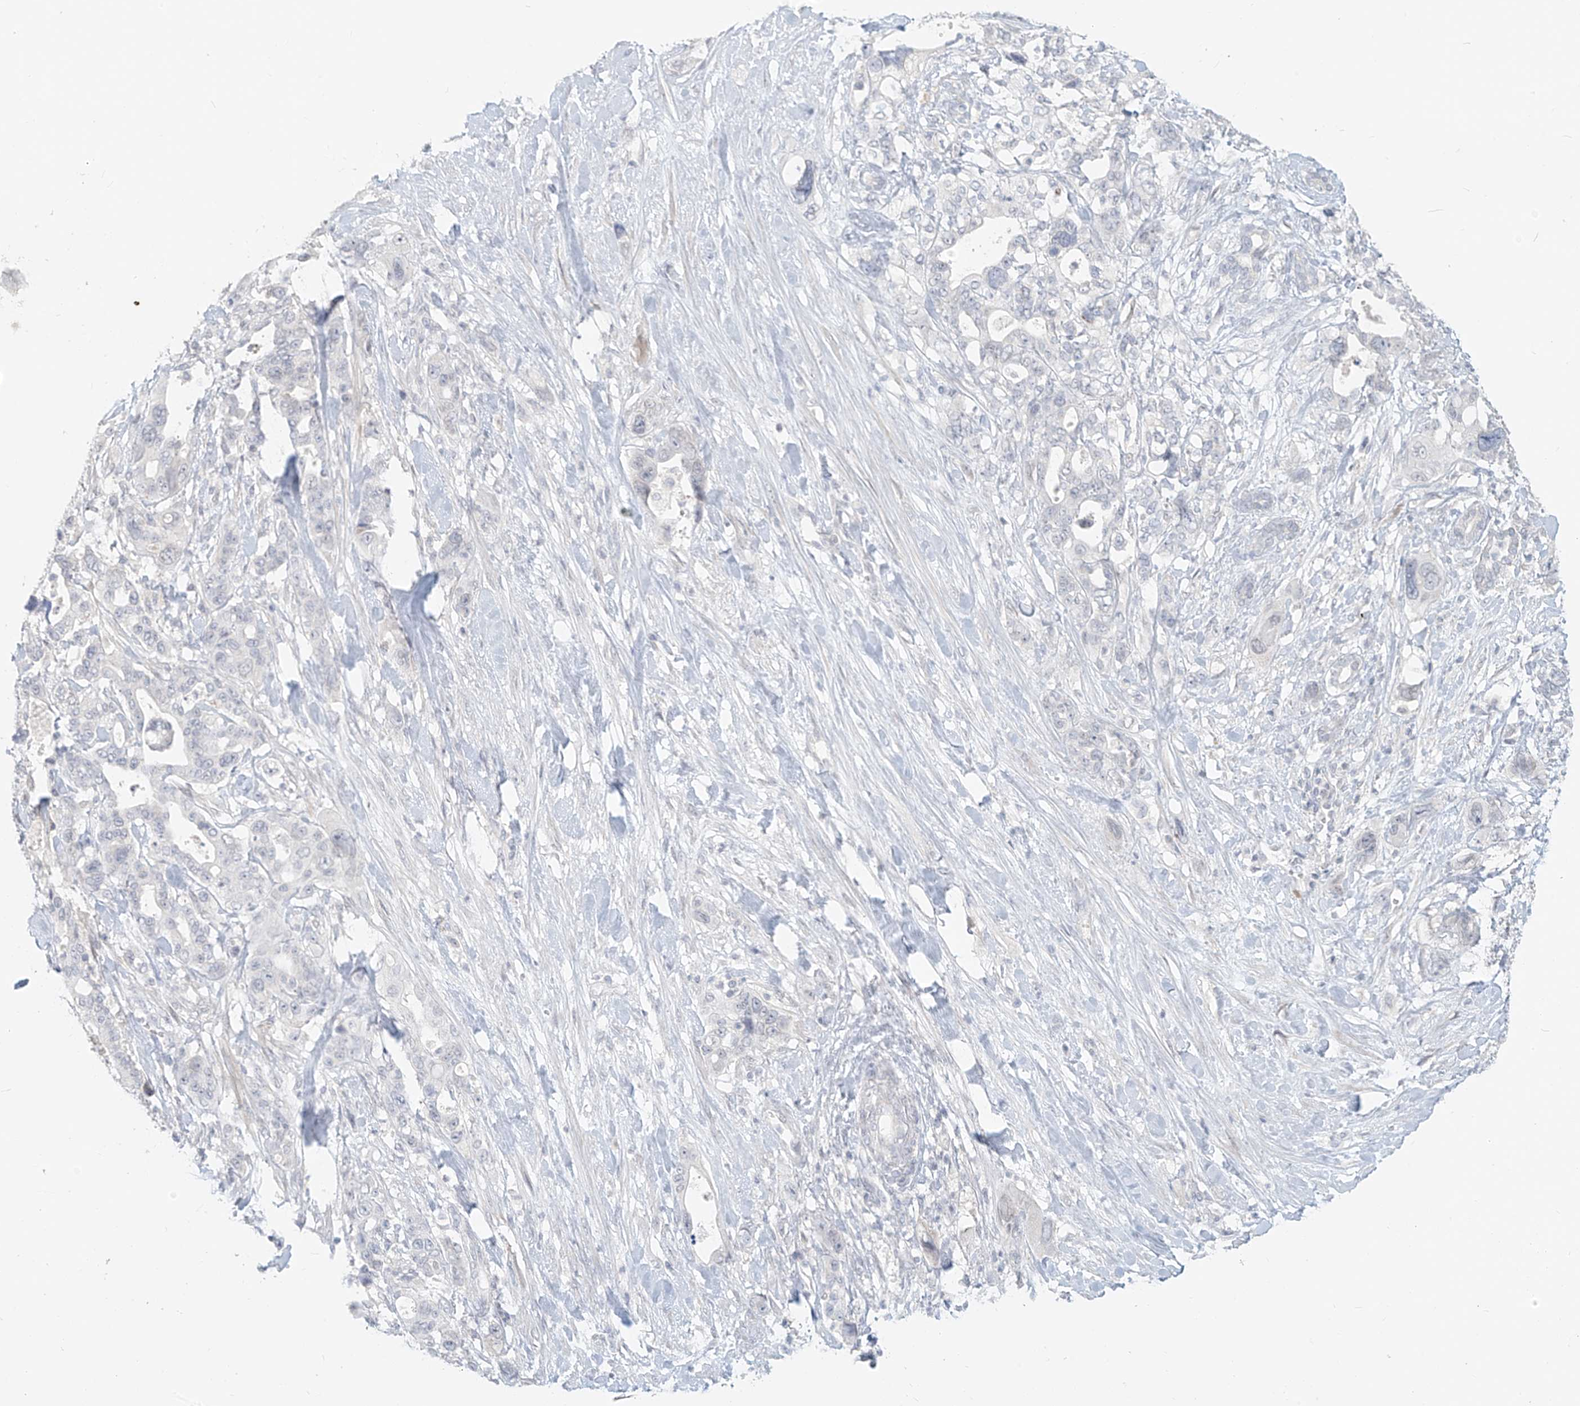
{"staining": {"intensity": "negative", "quantity": "none", "location": "none"}, "tissue": "pancreatic cancer", "cell_type": "Tumor cells", "image_type": "cancer", "snomed": [{"axis": "morphology", "description": "Adenocarcinoma, NOS"}, {"axis": "topography", "description": "Pancreas"}], "caption": "A photomicrograph of human pancreatic cancer is negative for staining in tumor cells.", "gene": "OSBPL7", "patient": {"sex": "male", "age": 46}}